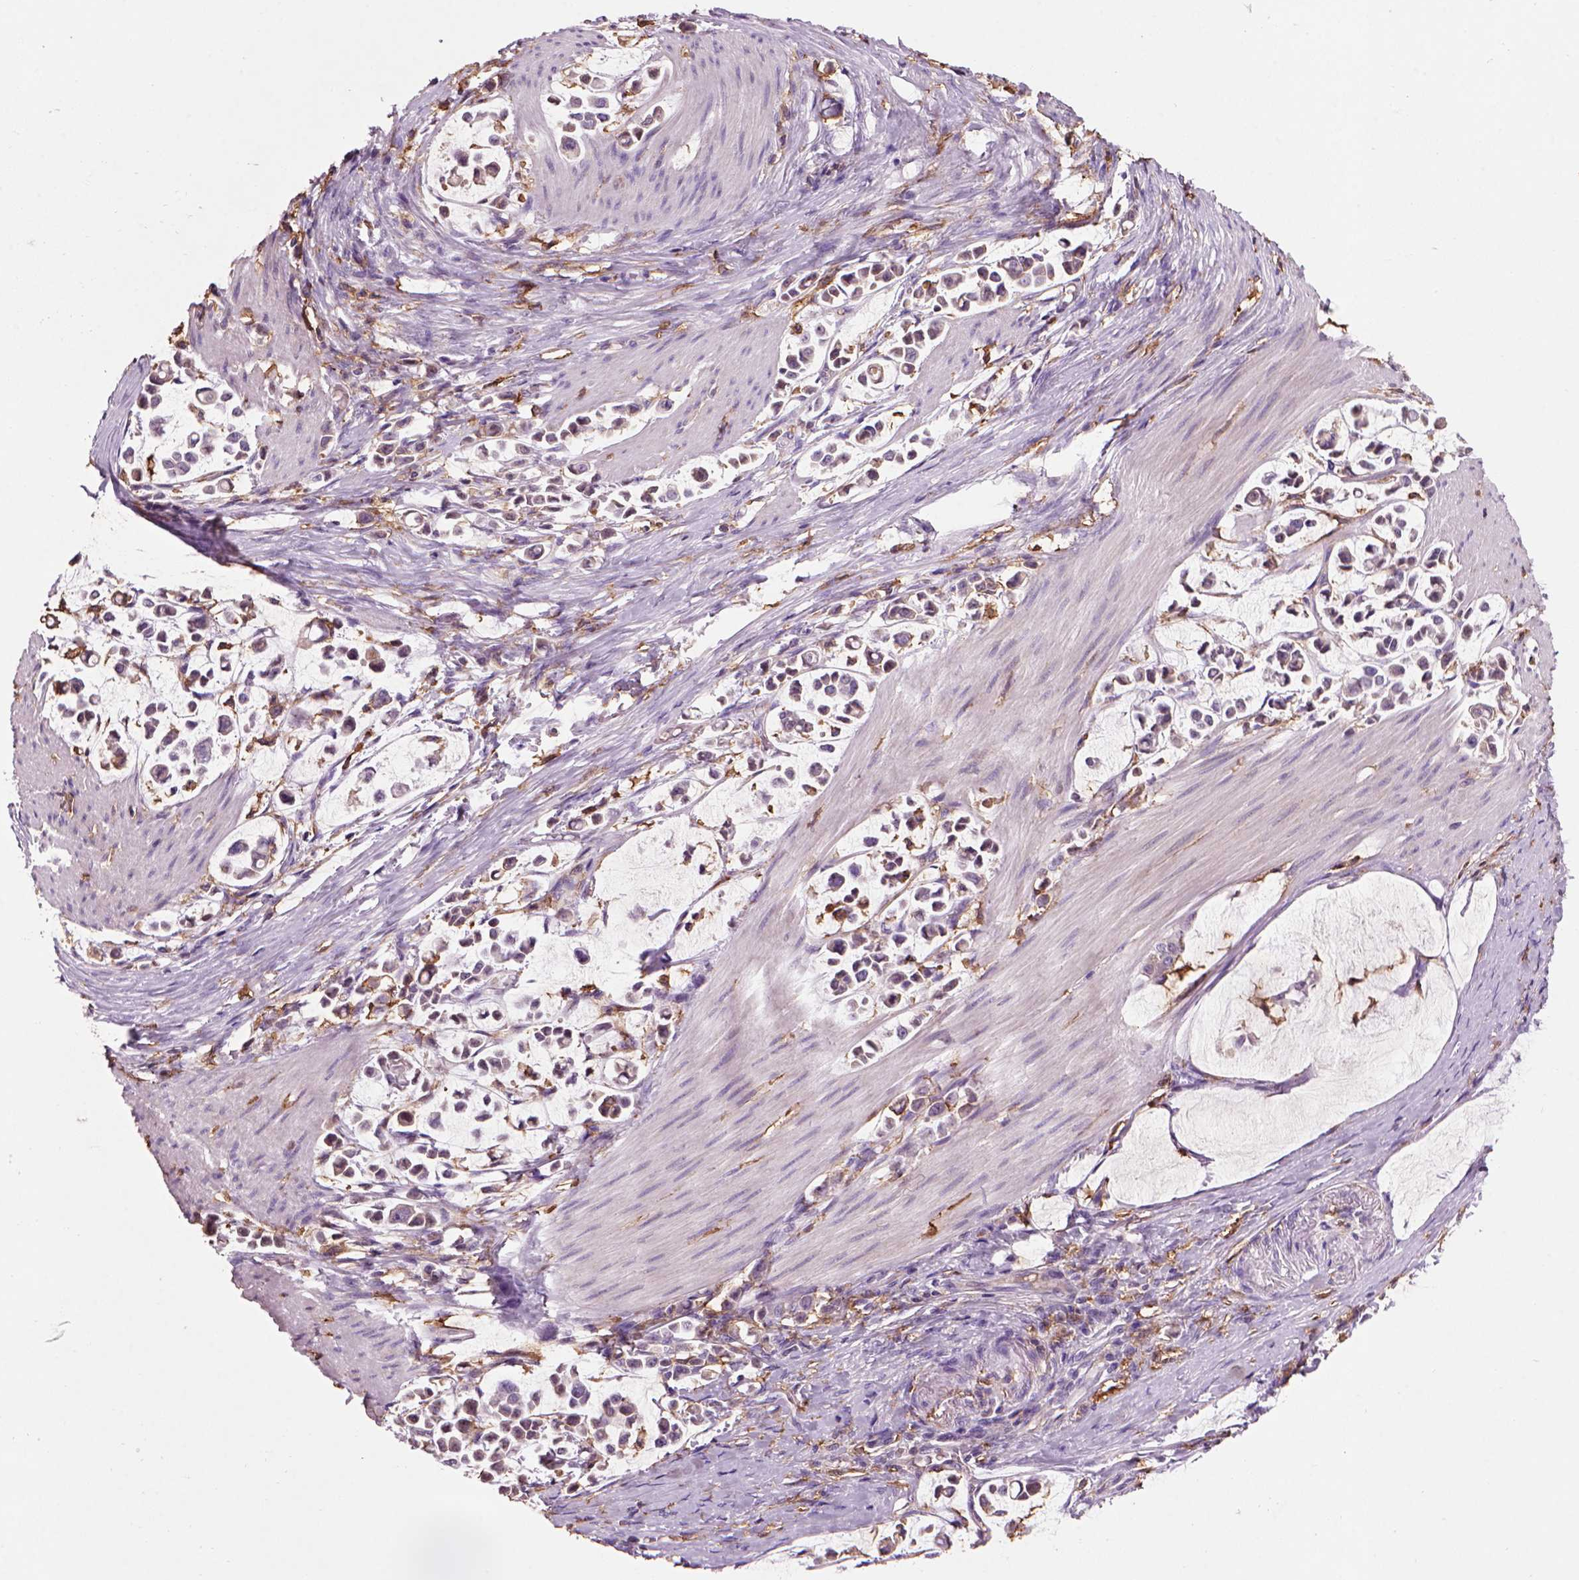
{"staining": {"intensity": "negative", "quantity": "none", "location": "none"}, "tissue": "stomach cancer", "cell_type": "Tumor cells", "image_type": "cancer", "snomed": [{"axis": "morphology", "description": "Adenocarcinoma, NOS"}, {"axis": "topography", "description": "Stomach"}], "caption": "Immunohistochemistry (IHC) of adenocarcinoma (stomach) exhibits no staining in tumor cells. The staining was performed using DAB to visualize the protein expression in brown, while the nuclei were stained in blue with hematoxylin (Magnification: 20x).", "gene": "CD14", "patient": {"sex": "male", "age": 82}}